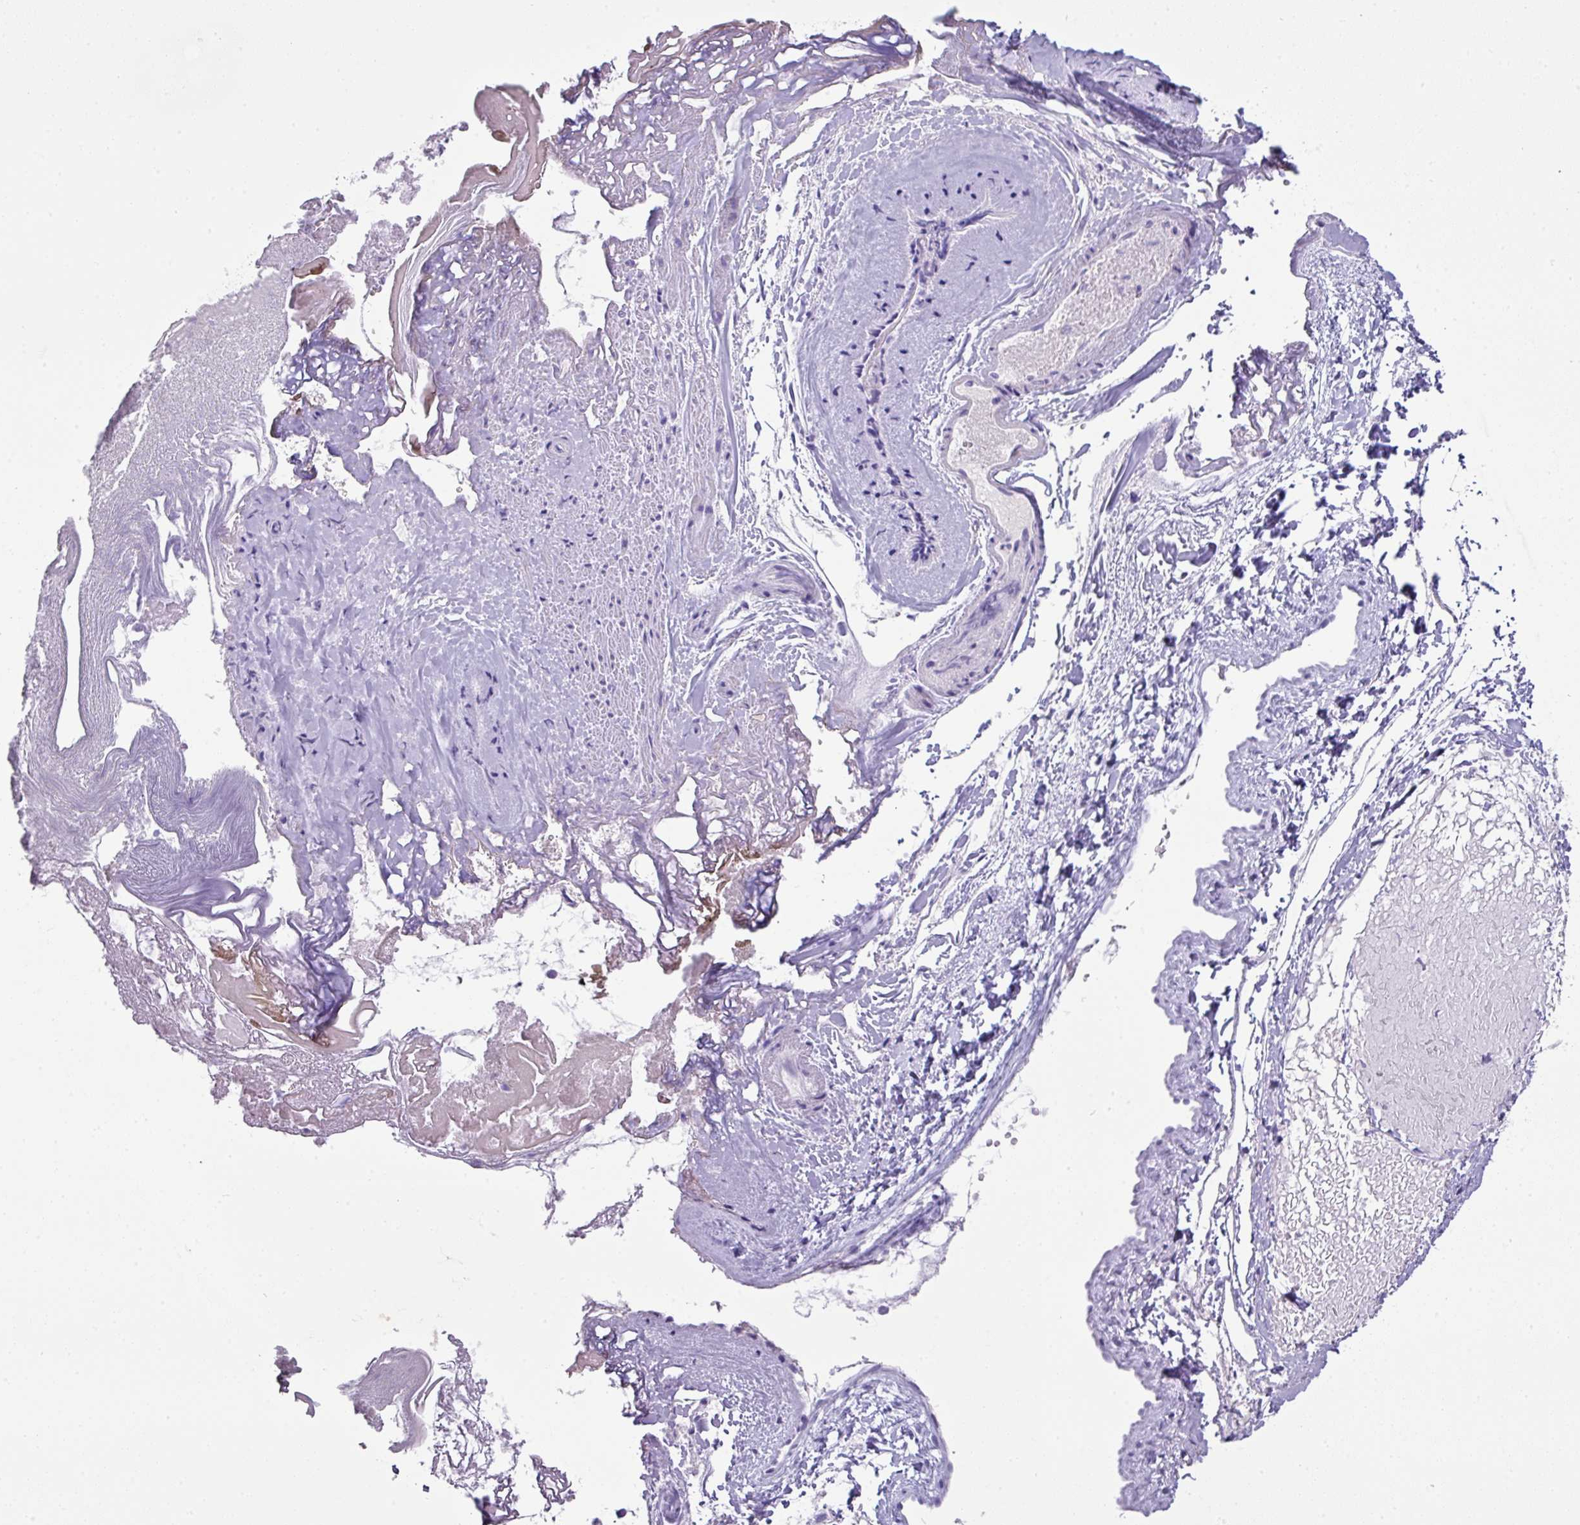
{"staining": {"intensity": "negative", "quantity": "none", "location": "none"}, "tissue": "skin", "cell_type": "Epidermal cells", "image_type": "normal", "snomed": [{"axis": "morphology", "description": "Normal tissue, NOS"}, {"axis": "topography", "description": "Anal"}], "caption": "Epidermal cells are negative for protein expression in unremarkable human skin. The staining is performed using DAB brown chromogen with nuclei counter-stained in using hematoxylin.", "gene": "GSTA1", "patient": {"sex": "female", "age": 40}}